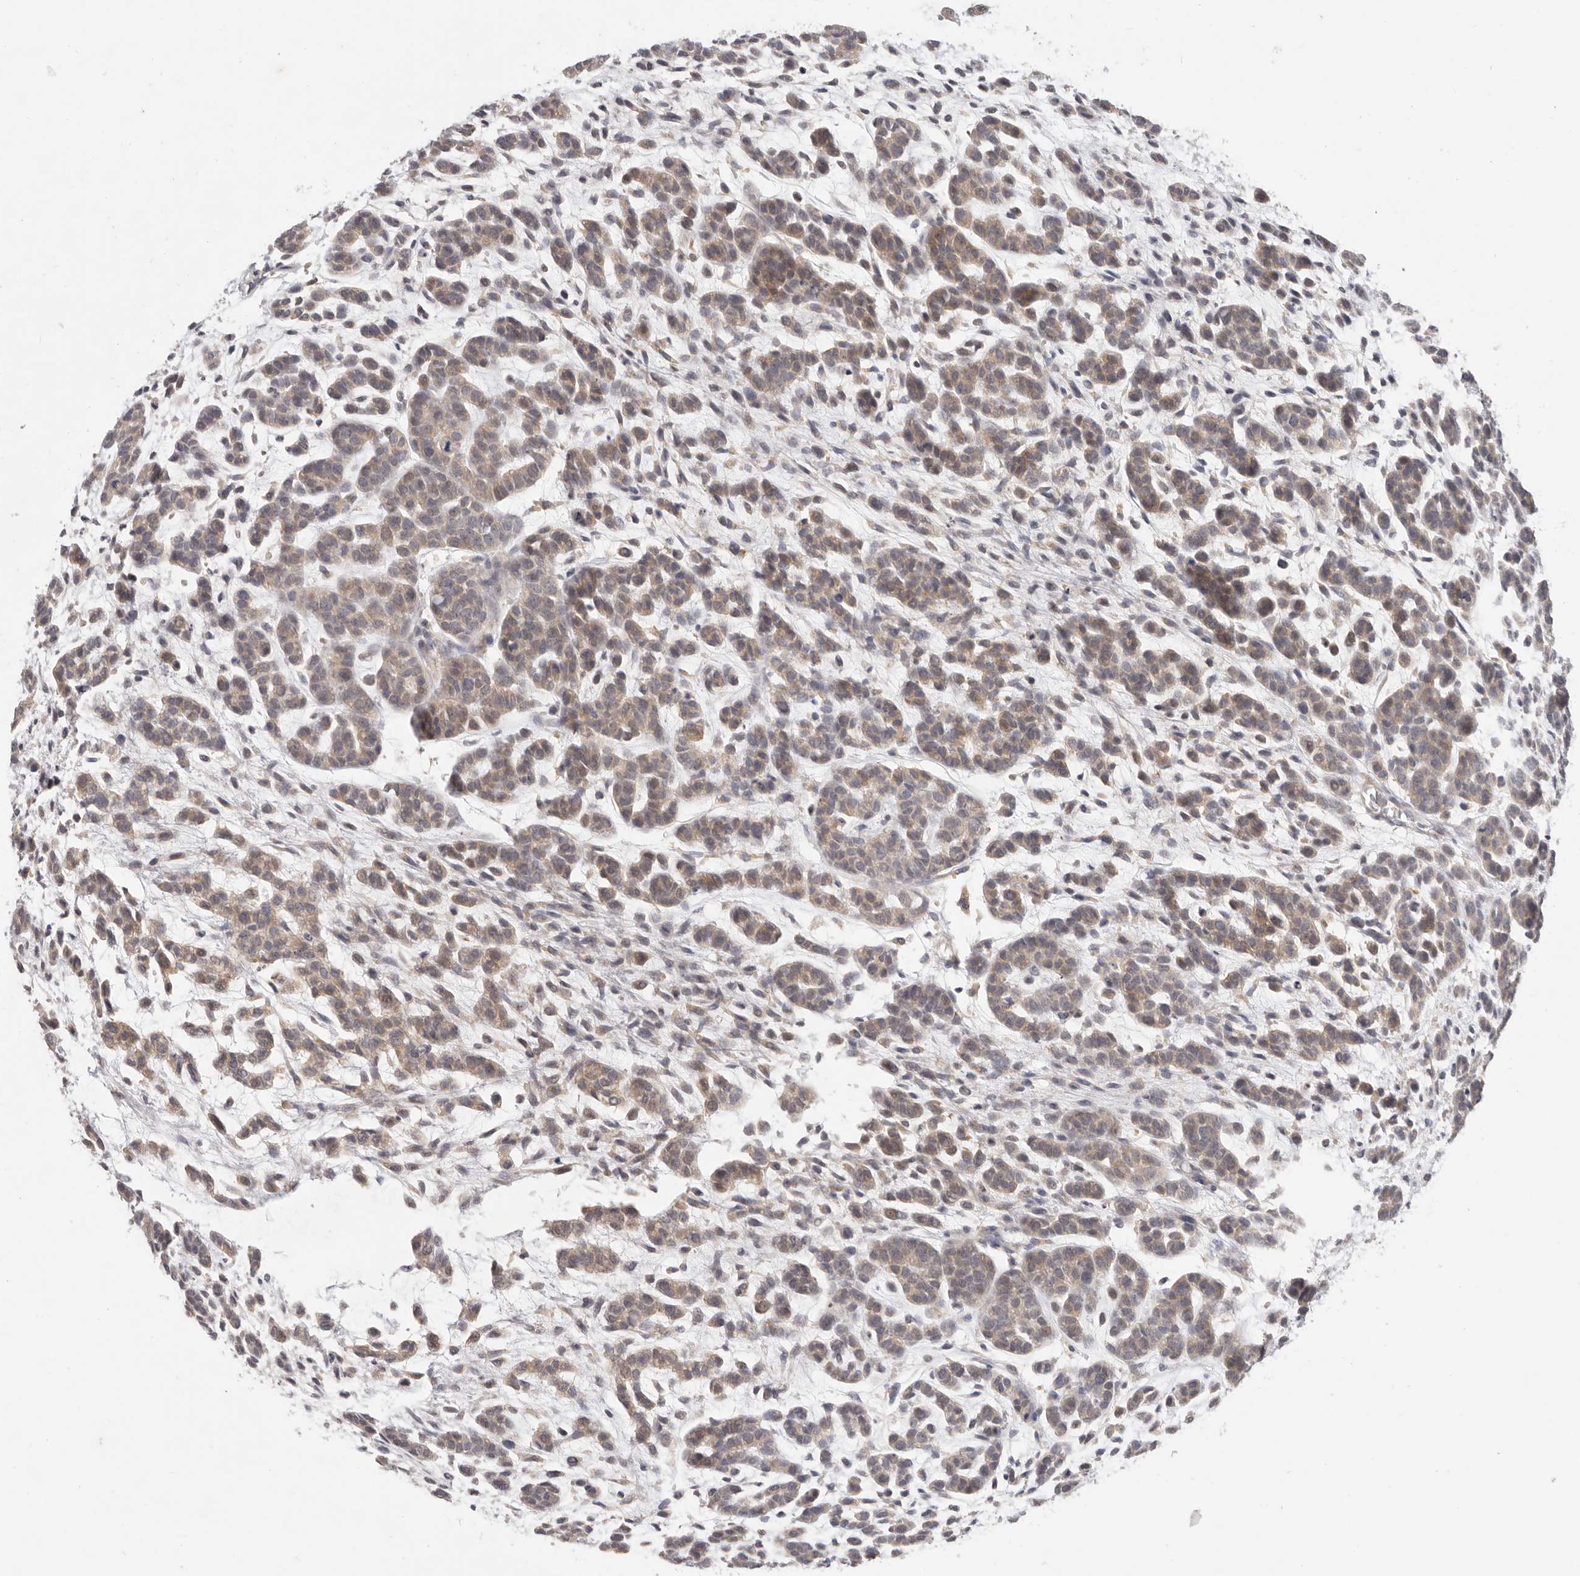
{"staining": {"intensity": "weak", "quantity": ">75%", "location": "cytoplasmic/membranous"}, "tissue": "head and neck cancer", "cell_type": "Tumor cells", "image_type": "cancer", "snomed": [{"axis": "morphology", "description": "Adenocarcinoma, NOS"}, {"axis": "morphology", "description": "Adenoma, NOS"}, {"axis": "topography", "description": "Head-Neck"}], "caption": "Human head and neck cancer stained with a protein marker exhibits weak staining in tumor cells.", "gene": "WDR77", "patient": {"sex": "female", "age": 55}}